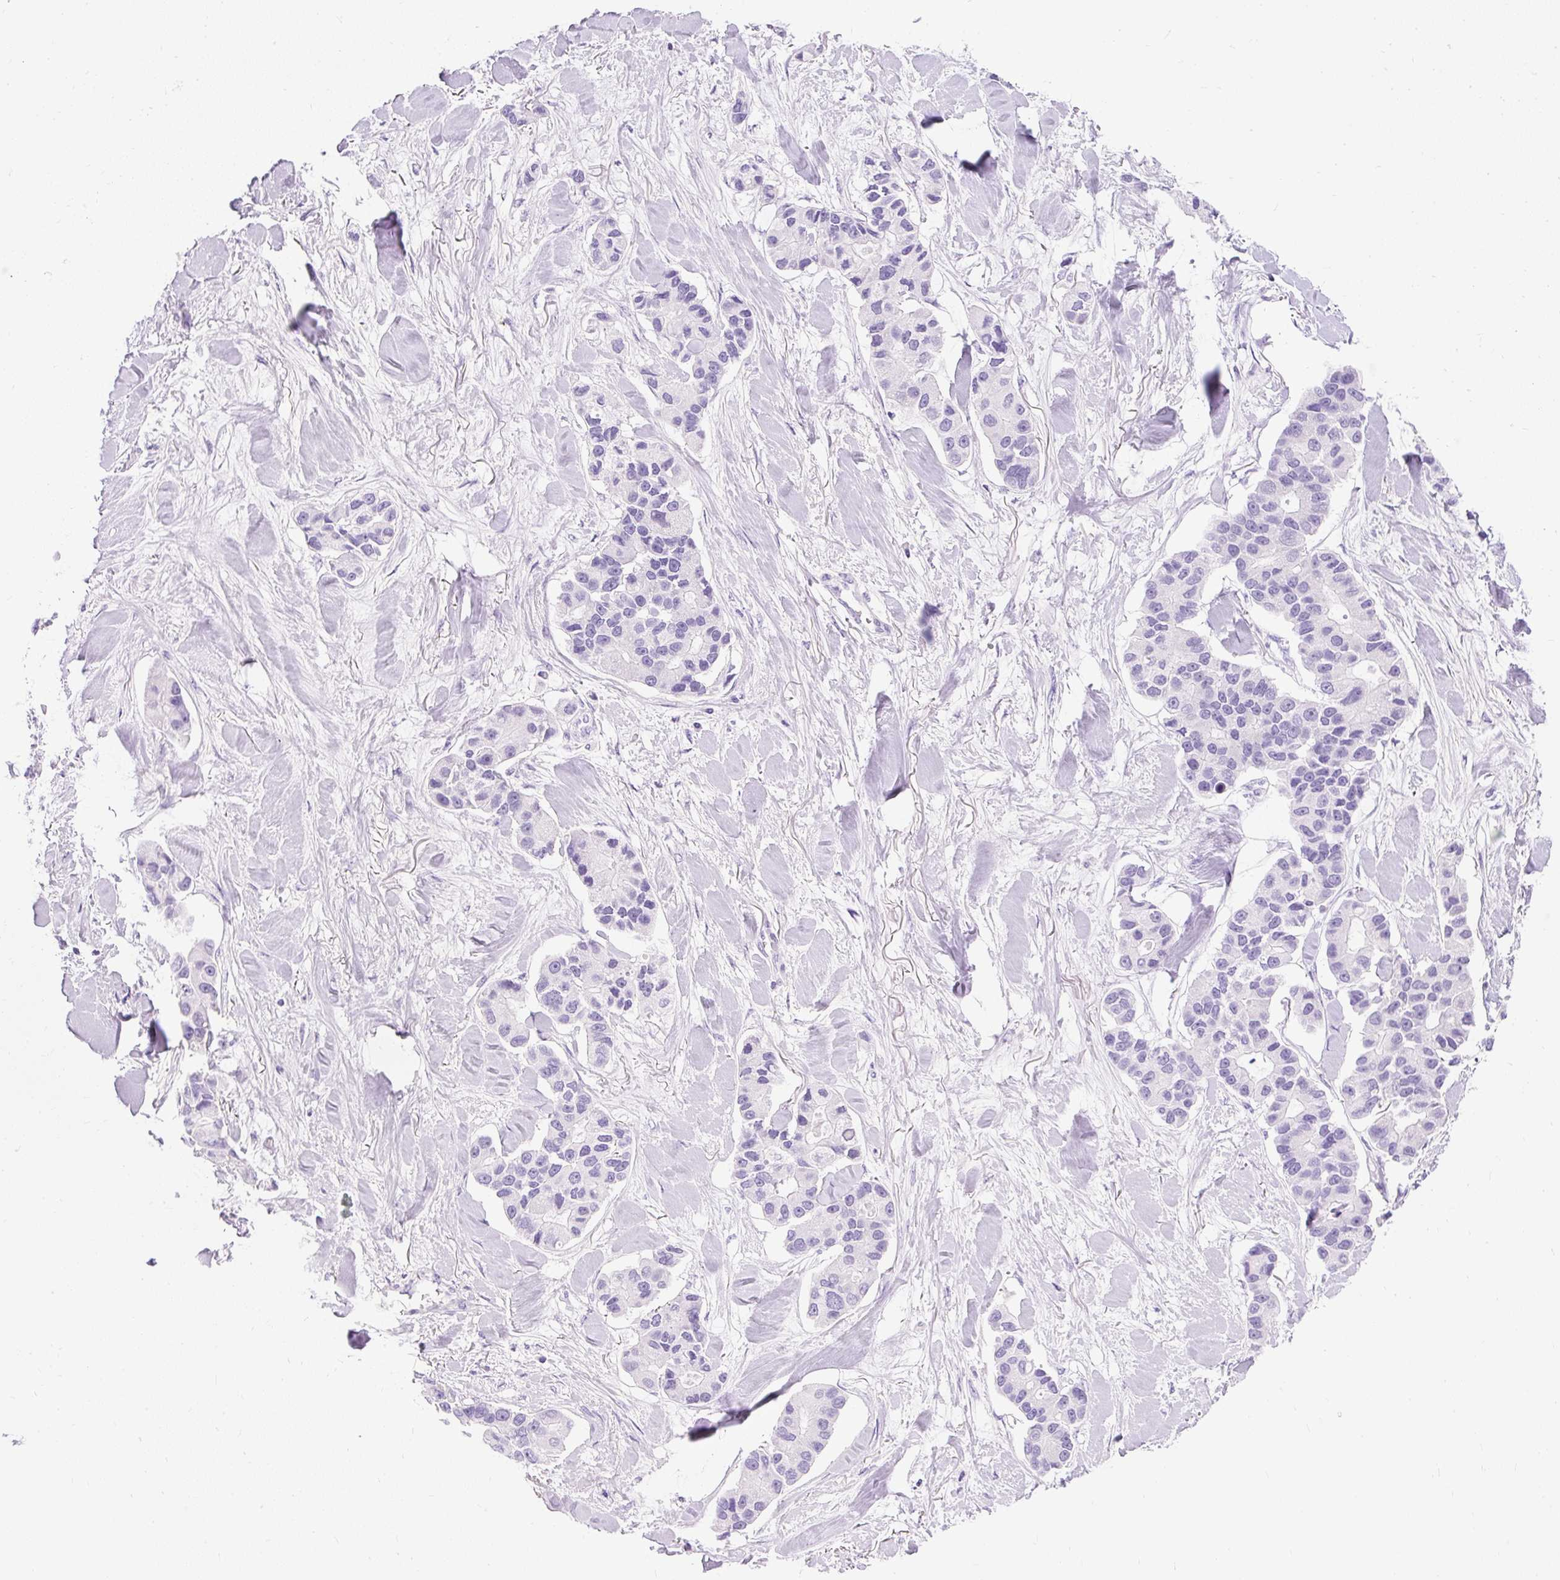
{"staining": {"intensity": "negative", "quantity": "none", "location": "none"}, "tissue": "lung cancer", "cell_type": "Tumor cells", "image_type": "cancer", "snomed": [{"axis": "morphology", "description": "Adenocarcinoma, NOS"}, {"axis": "topography", "description": "Lung"}], "caption": "DAB (3,3'-diaminobenzidine) immunohistochemical staining of human adenocarcinoma (lung) exhibits no significant staining in tumor cells.", "gene": "UPP1", "patient": {"sex": "female", "age": 54}}